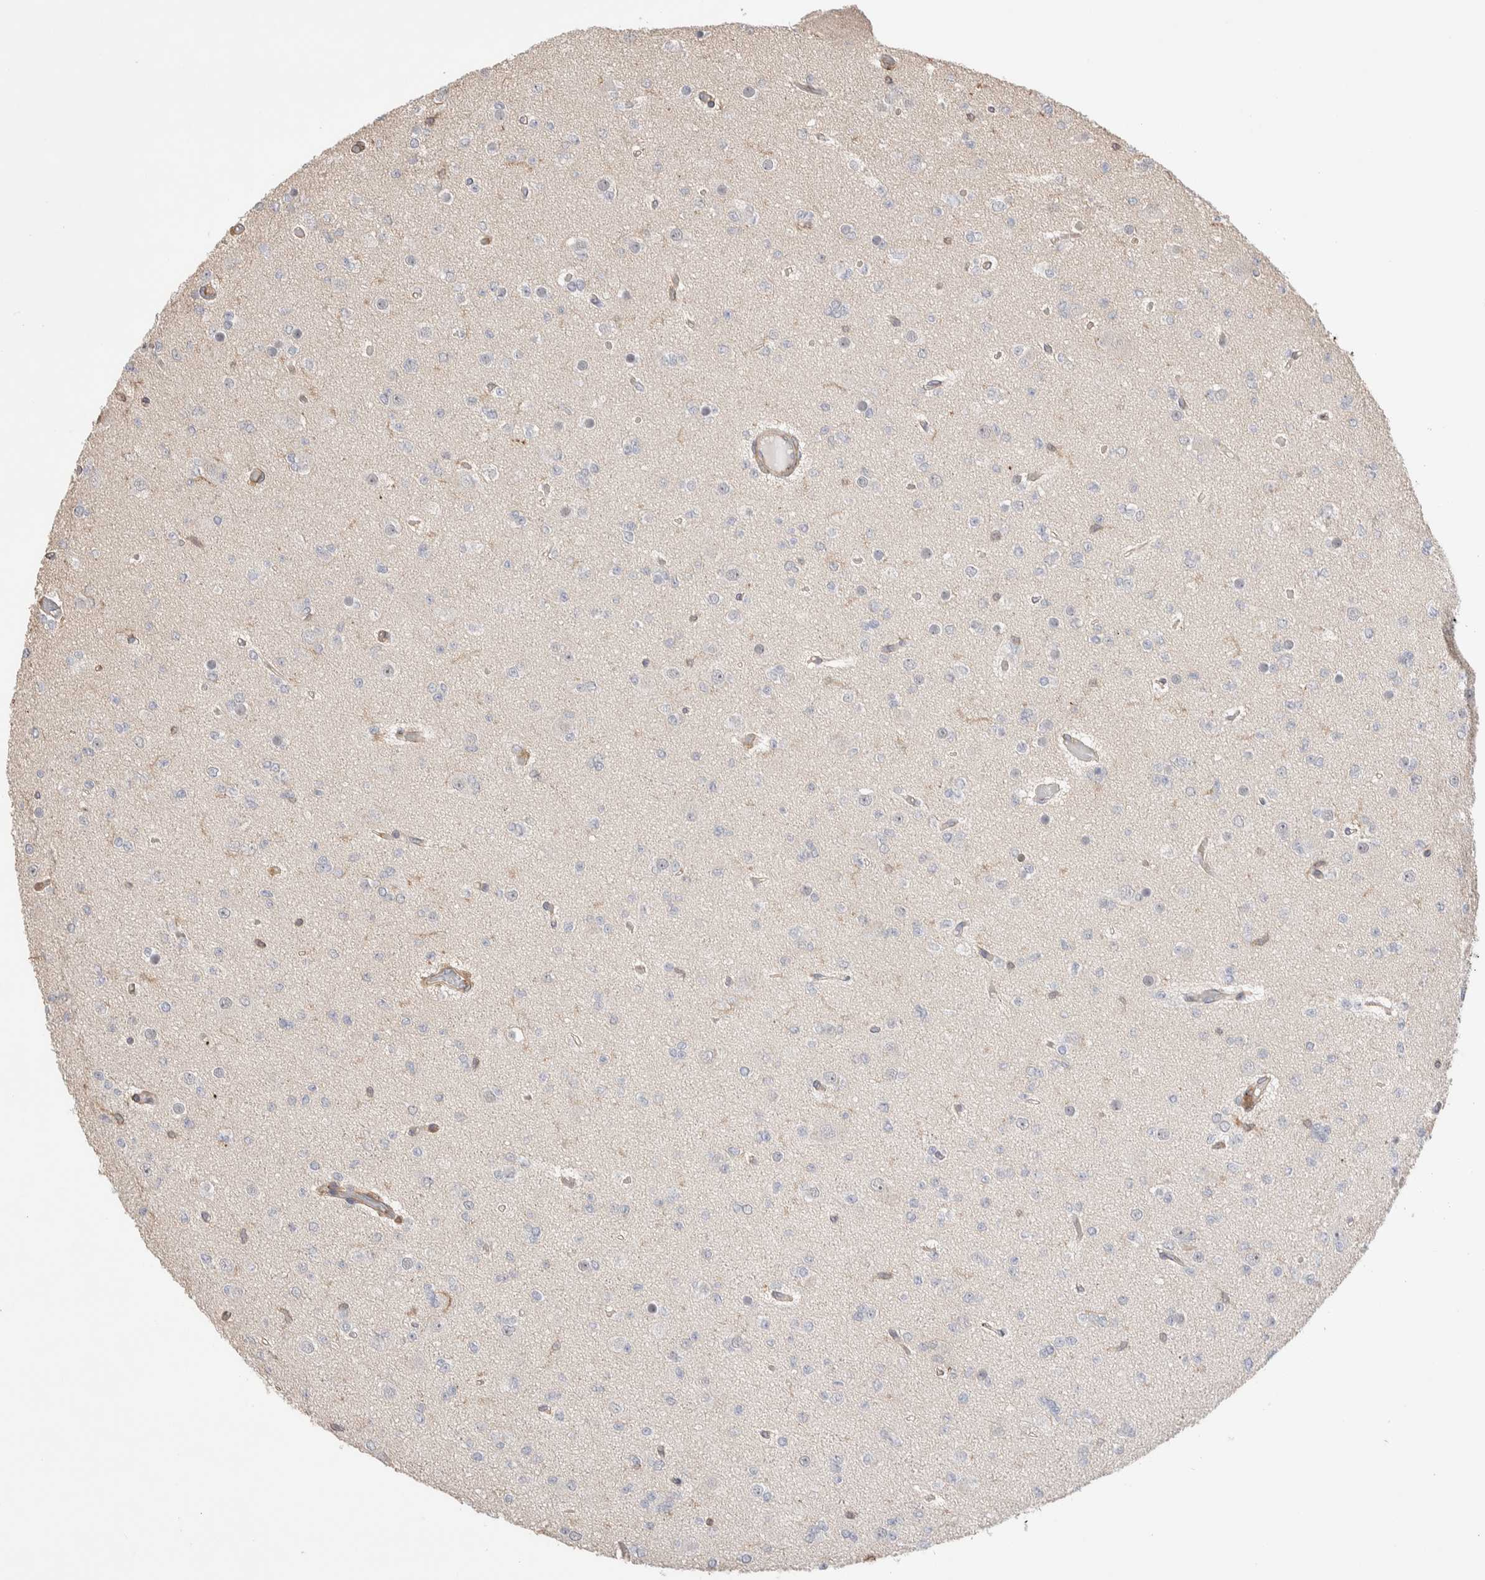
{"staining": {"intensity": "negative", "quantity": "none", "location": "none"}, "tissue": "glioma", "cell_type": "Tumor cells", "image_type": "cancer", "snomed": [{"axis": "morphology", "description": "Glioma, malignant, Low grade"}, {"axis": "topography", "description": "Brain"}], "caption": "Tumor cells are negative for protein expression in human glioma. (Brightfield microscopy of DAB immunohistochemistry (IHC) at high magnification).", "gene": "ZNF704", "patient": {"sex": "female", "age": 22}}